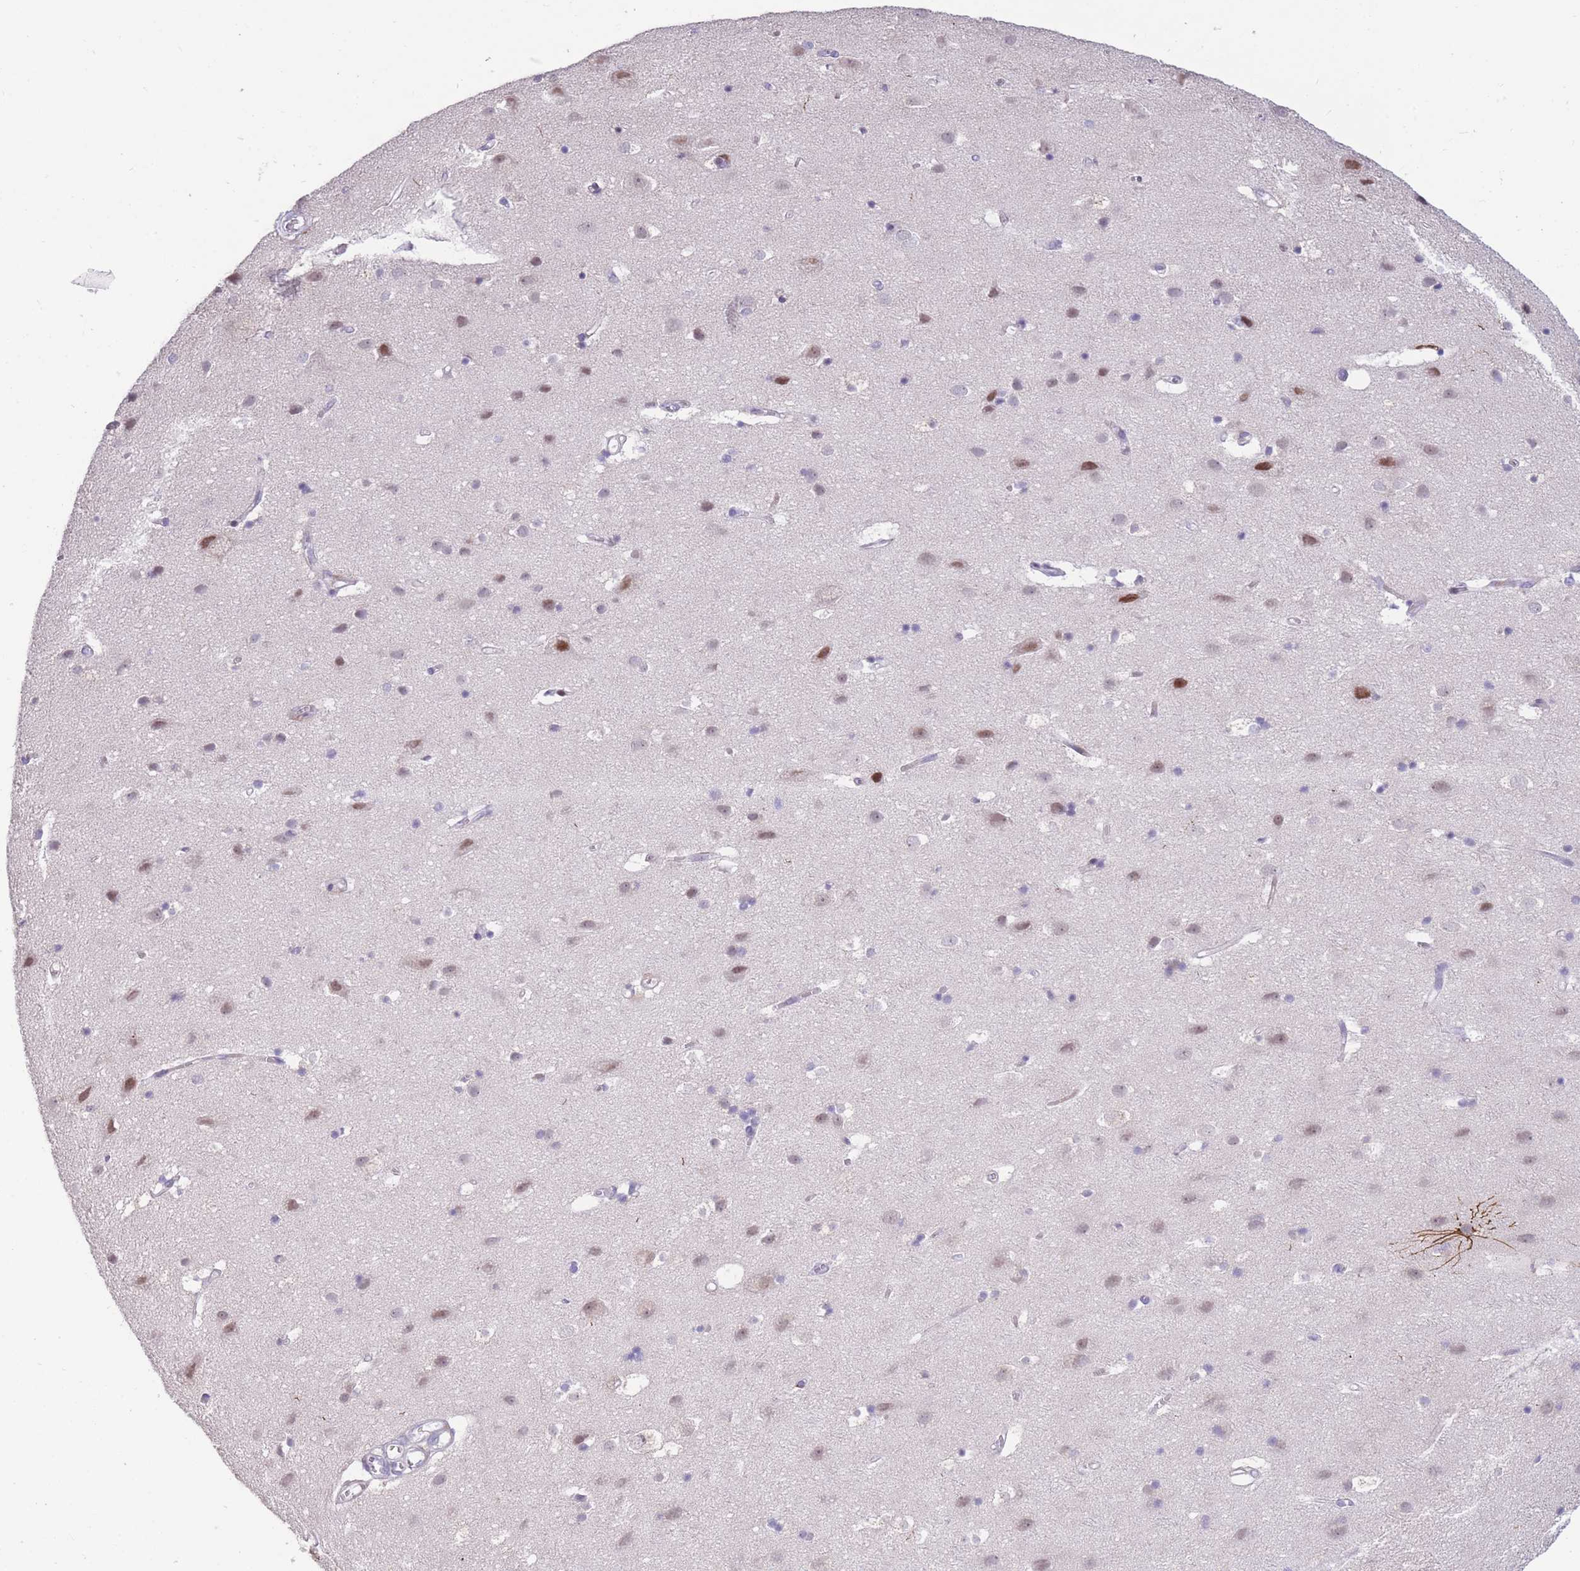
{"staining": {"intensity": "negative", "quantity": "none", "location": "none"}, "tissue": "cerebral cortex", "cell_type": "Endothelial cells", "image_type": "normal", "snomed": [{"axis": "morphology", "description": "Normal tissue, NOS"}, {"axis": "topography", "description": "Cerebral cortex"}], "caption": "Image shows no significant protein expression in endothelial cells of unremarkable cerebral cortex.", "gene": "SHCBP1", "patient": {"sex": "male", "age": 54}}